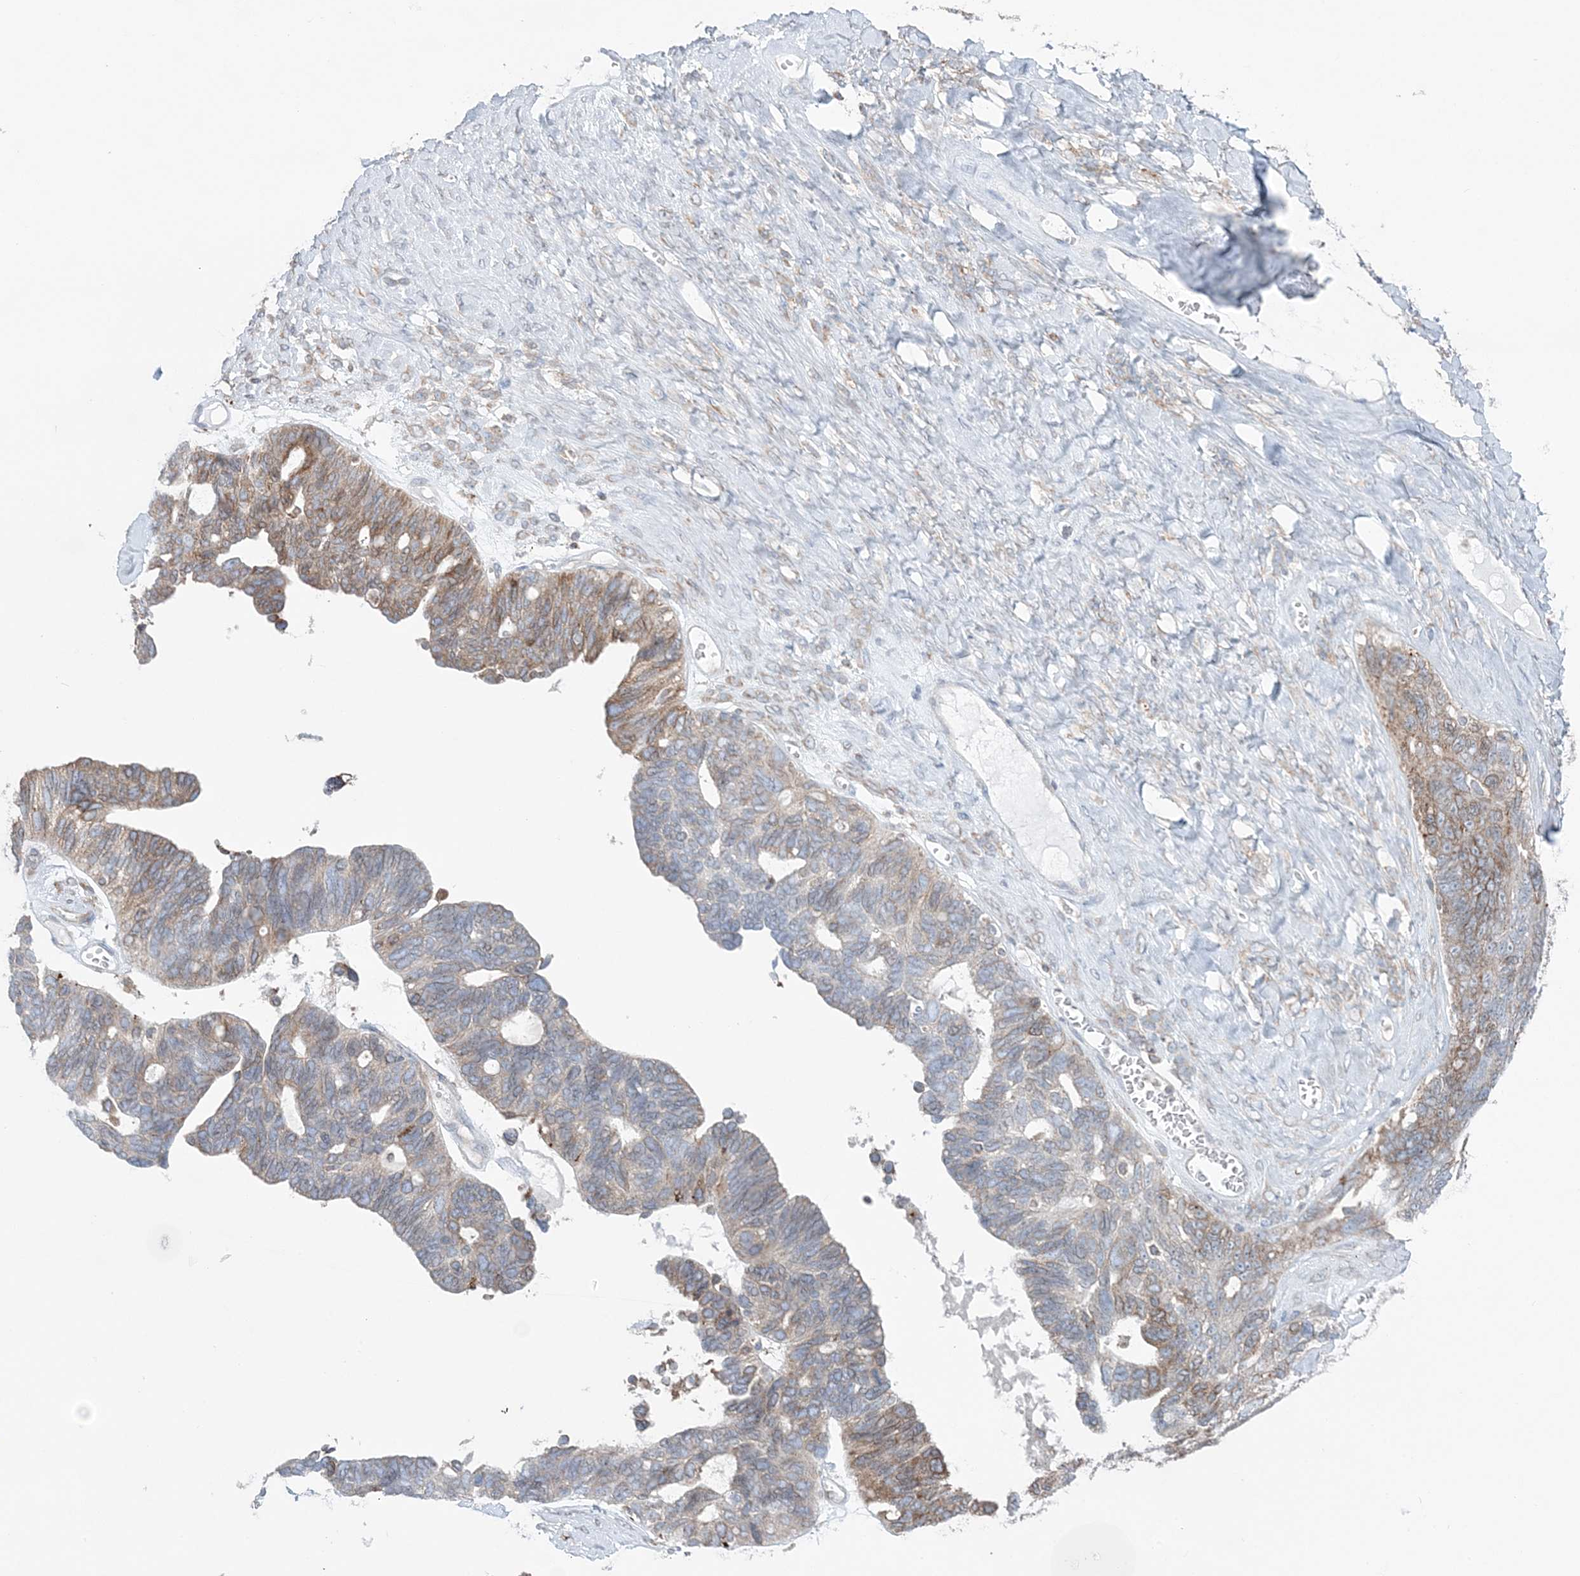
{"staining": {"intensity": "moderate", "quantity": "<25%", "location": "cytoplasmic/membranous"}, "tissue": "ovarian cancer", "cell_type": "Tumor cells", "image_type": "cancer", "snomed": [{"axis": "morphology", "description": "Cystadenocarcinoma, serous, NOS"}, {"axis": "topography", "description": "Ovary"}], "caption": "DAB immunohistochemical staining of human ovarian serous cystadenocarcinoma shows moderate cytoplasmic/membranous protein expression in approximately <25% of tumor cells.", "gene": "TMED10", "patient": {"sex": "female", "age": 79}}